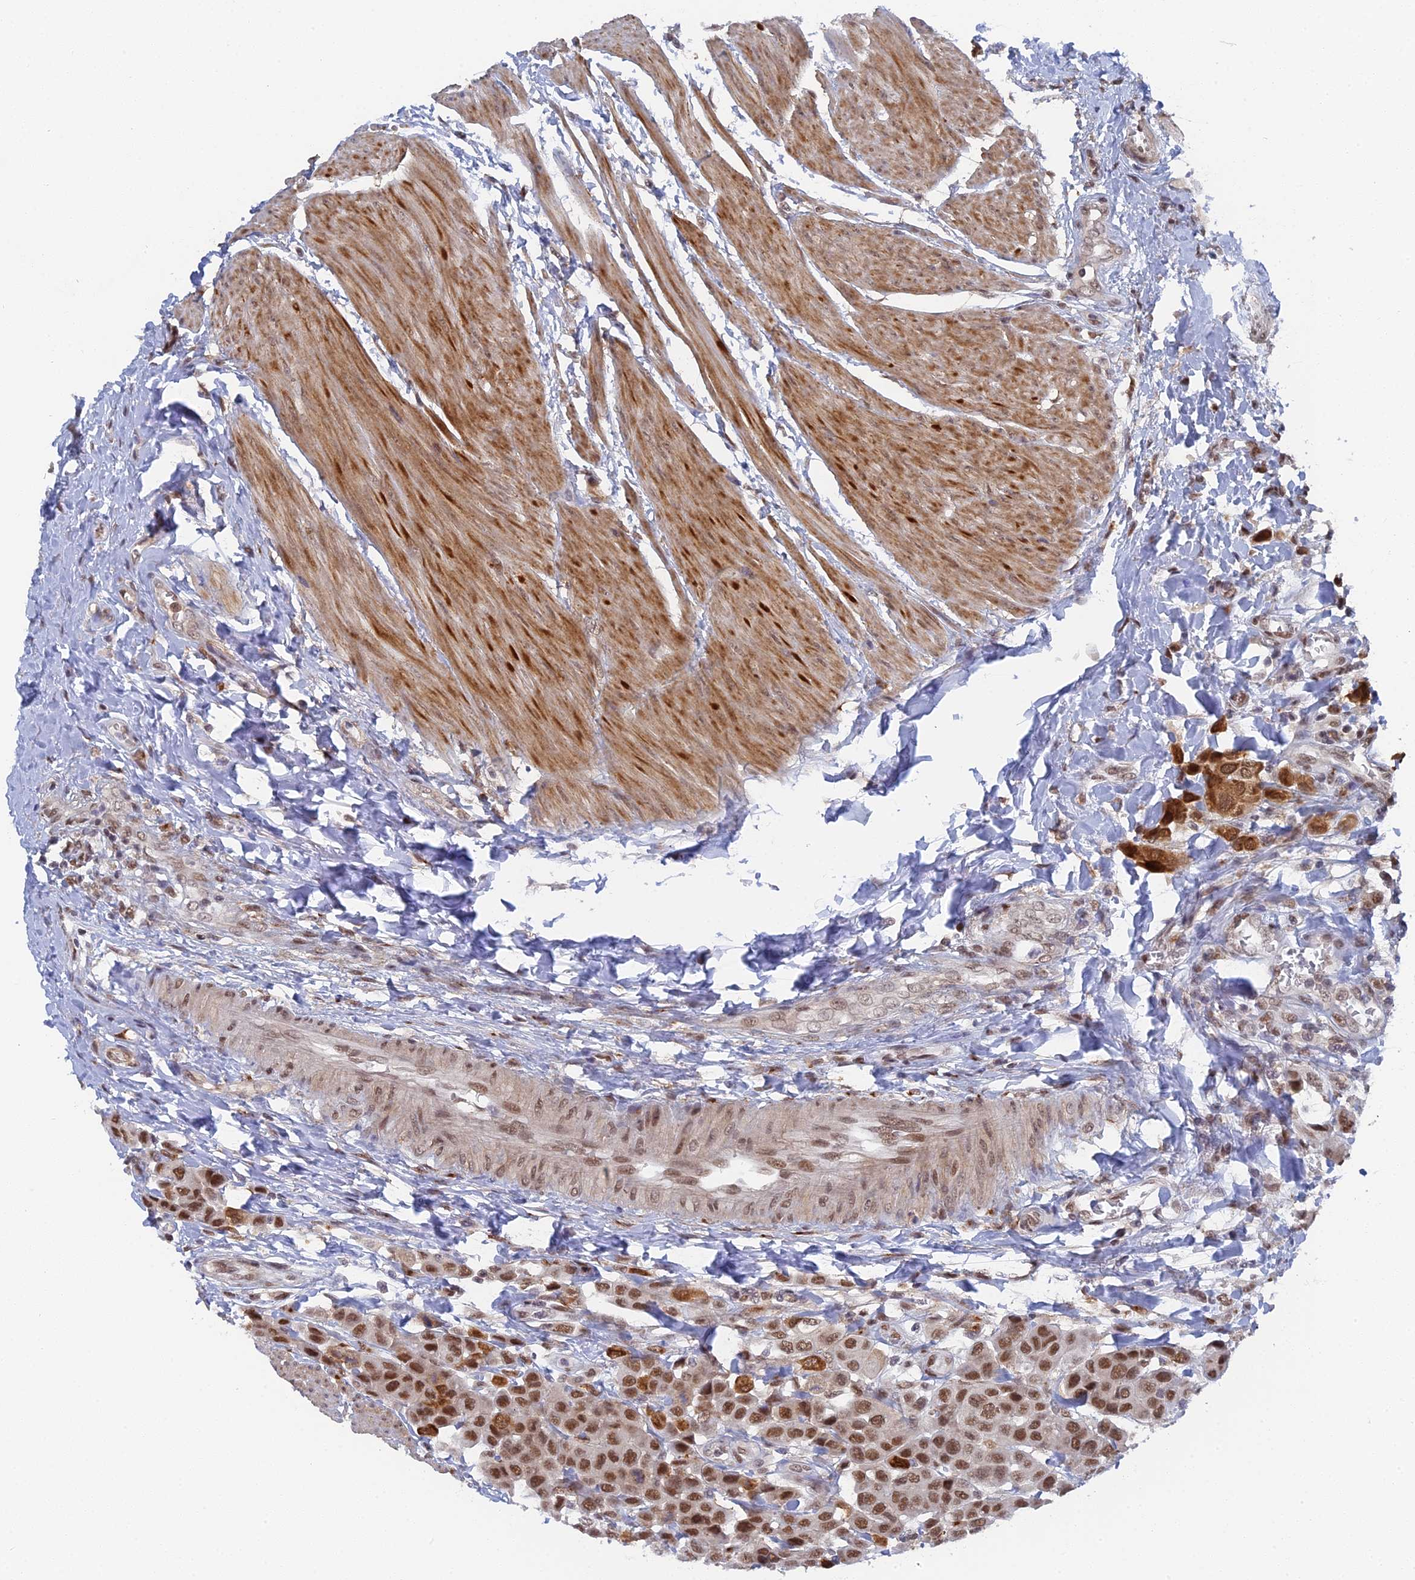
{"staining": {"intensity": "moderate", "quantity": ">75%", "location": "nuclear"}, "tissue": "urothelial cancer", "cell_type": "Tumor cells", "image_type": "cancer", "snomed": [{"axis": "morphology", "description": "Urothelial carcinoma, High grade"}, {"axis": "topography", "description": "Urinary bladder"}], "caption": "Immunohistochemical staining of human urothelial cancer demonstrates medium levels of moderate nuclear protein positivity in about >75% of tumor cells.", "gene": "CCDC85A", "patient": {"sex": "male", "age": 50}}